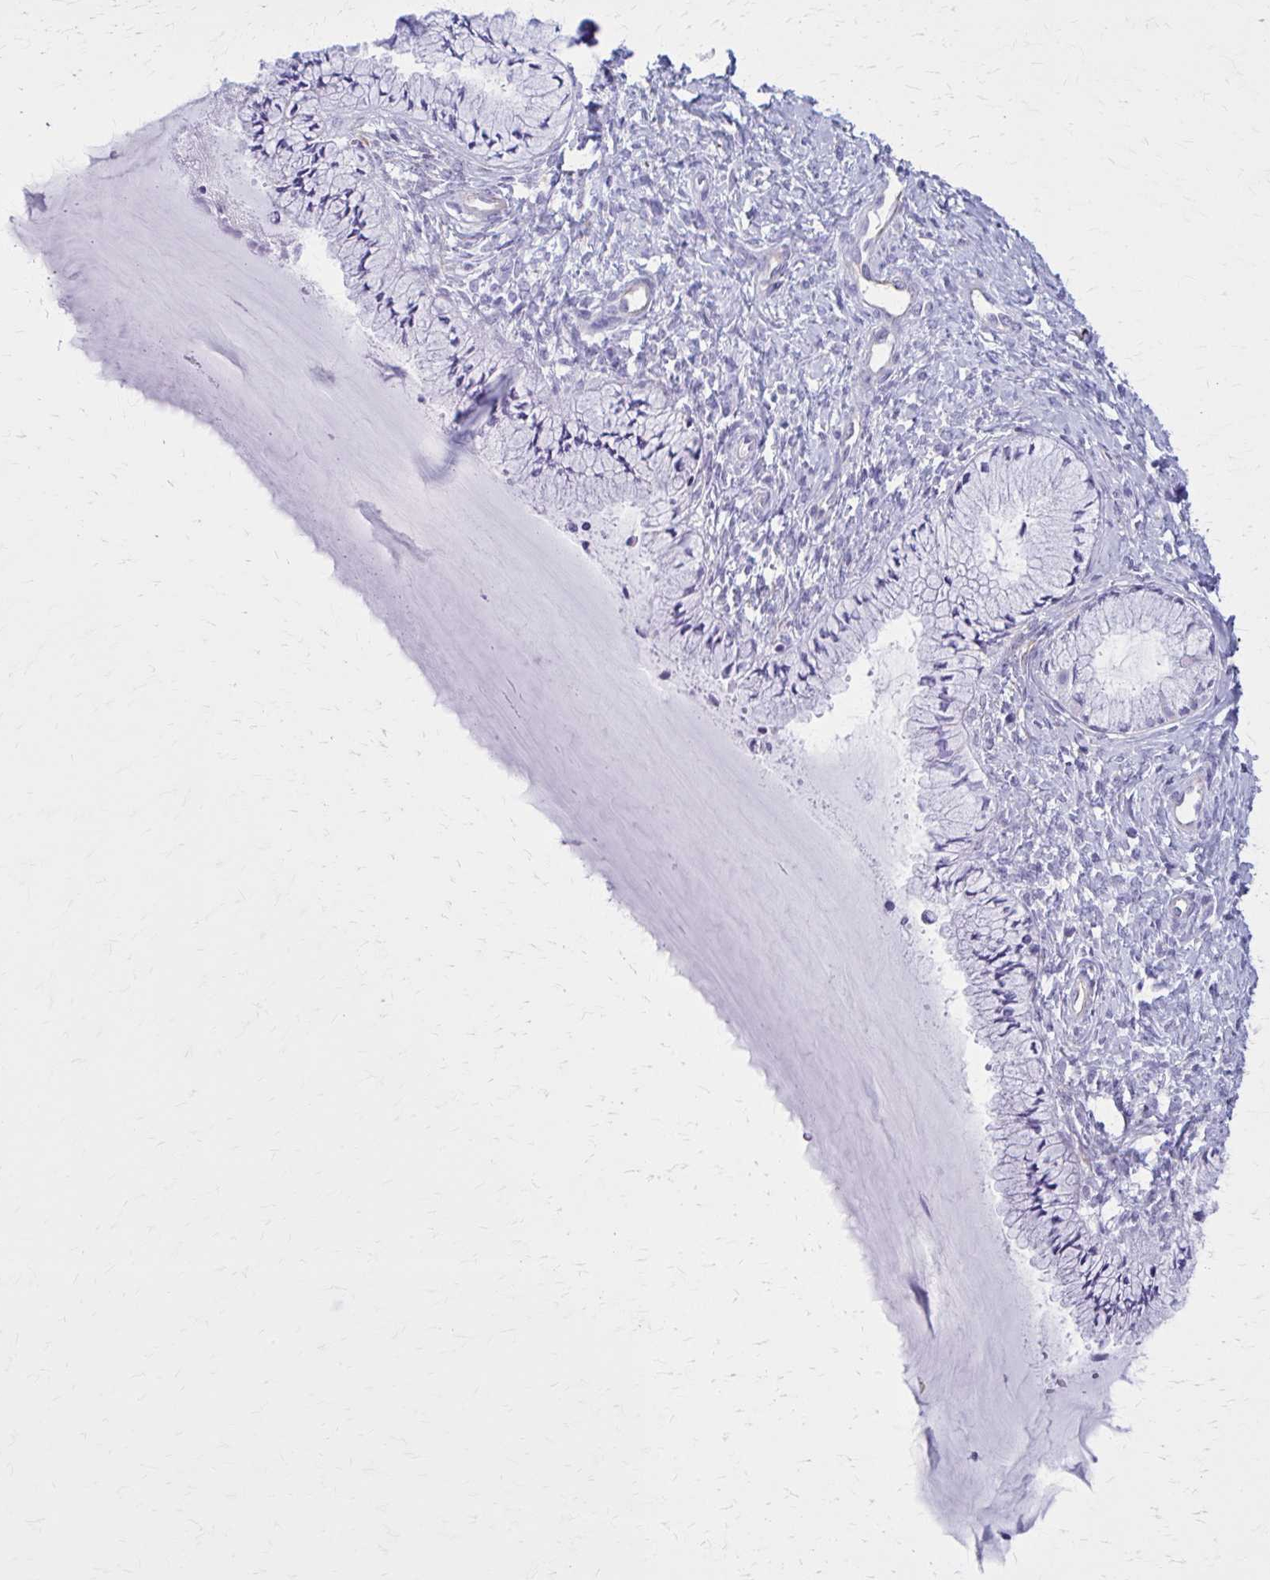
{"staining": {"intensity": "negative", "quantity": "none", "location": "none"}, "tissue": "cervix", "cell_type": "Glandular cells", "image_type": "normal", "snomed": [{"axis": "morphology", "description": "Normal tissue, NOS"}, {"axis": "topography", "description": "Cervix"}], "caption": "Immunohistochemistry (IHC) of normal human cervix reveals no positivity in glandular cells.", "gene": "GFAP", "patient": {"sex": "female", "age": 37}}